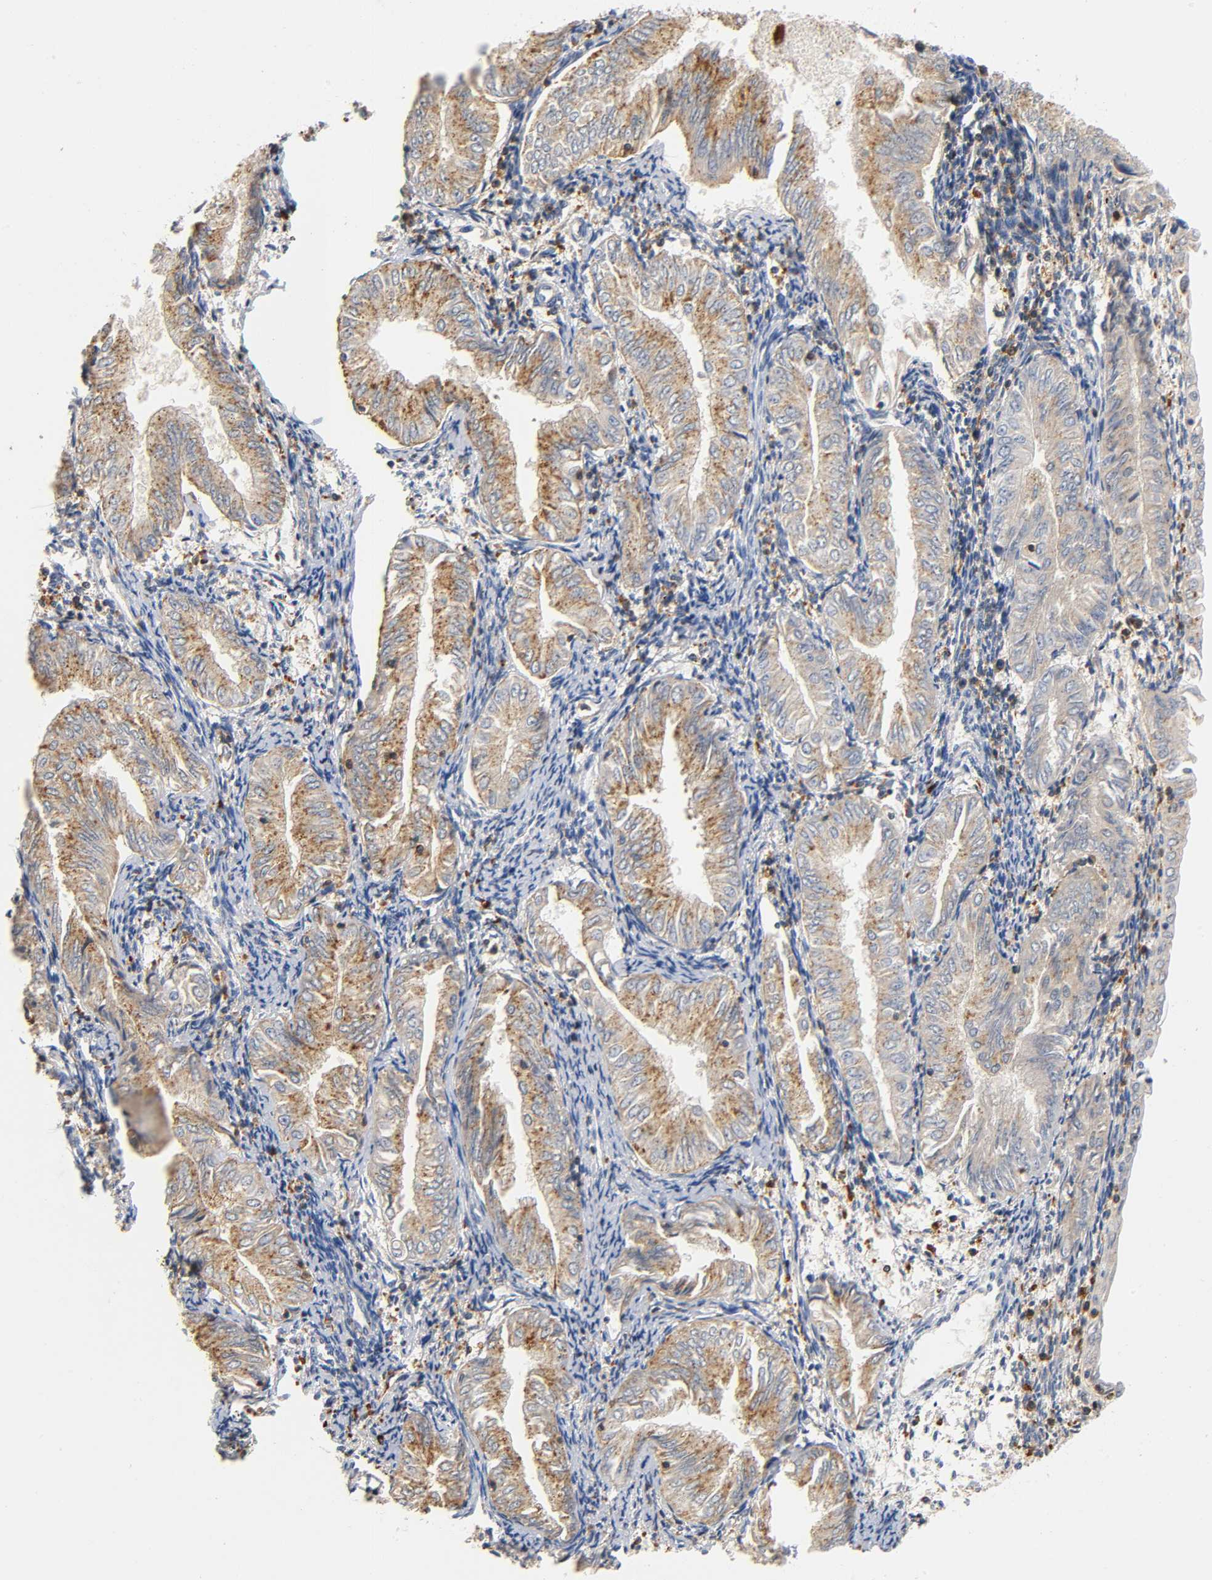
{"staining": {"intensity": "moderate", "quantity": ">75%", "location": "cytoplasmic/membranous"}, "tissue": "endometrial cancer", "cell_type": "Tumor cells", "image_type": "cancer", "snomed": [{"axis": "morphology", "description": "Adenocarcinoma, NOS"}, {"axis": "topography", "description": "Endometrium"}], "caption": "Approximately >75% of tumor cells in endometrial adenocarcinoma show moderate cytoplasmic/membranous protein positivity as visualized by brown immunohistochemical staining.", "gene": "UCKL1", "patient": {"sex": "female", "age": 53}}